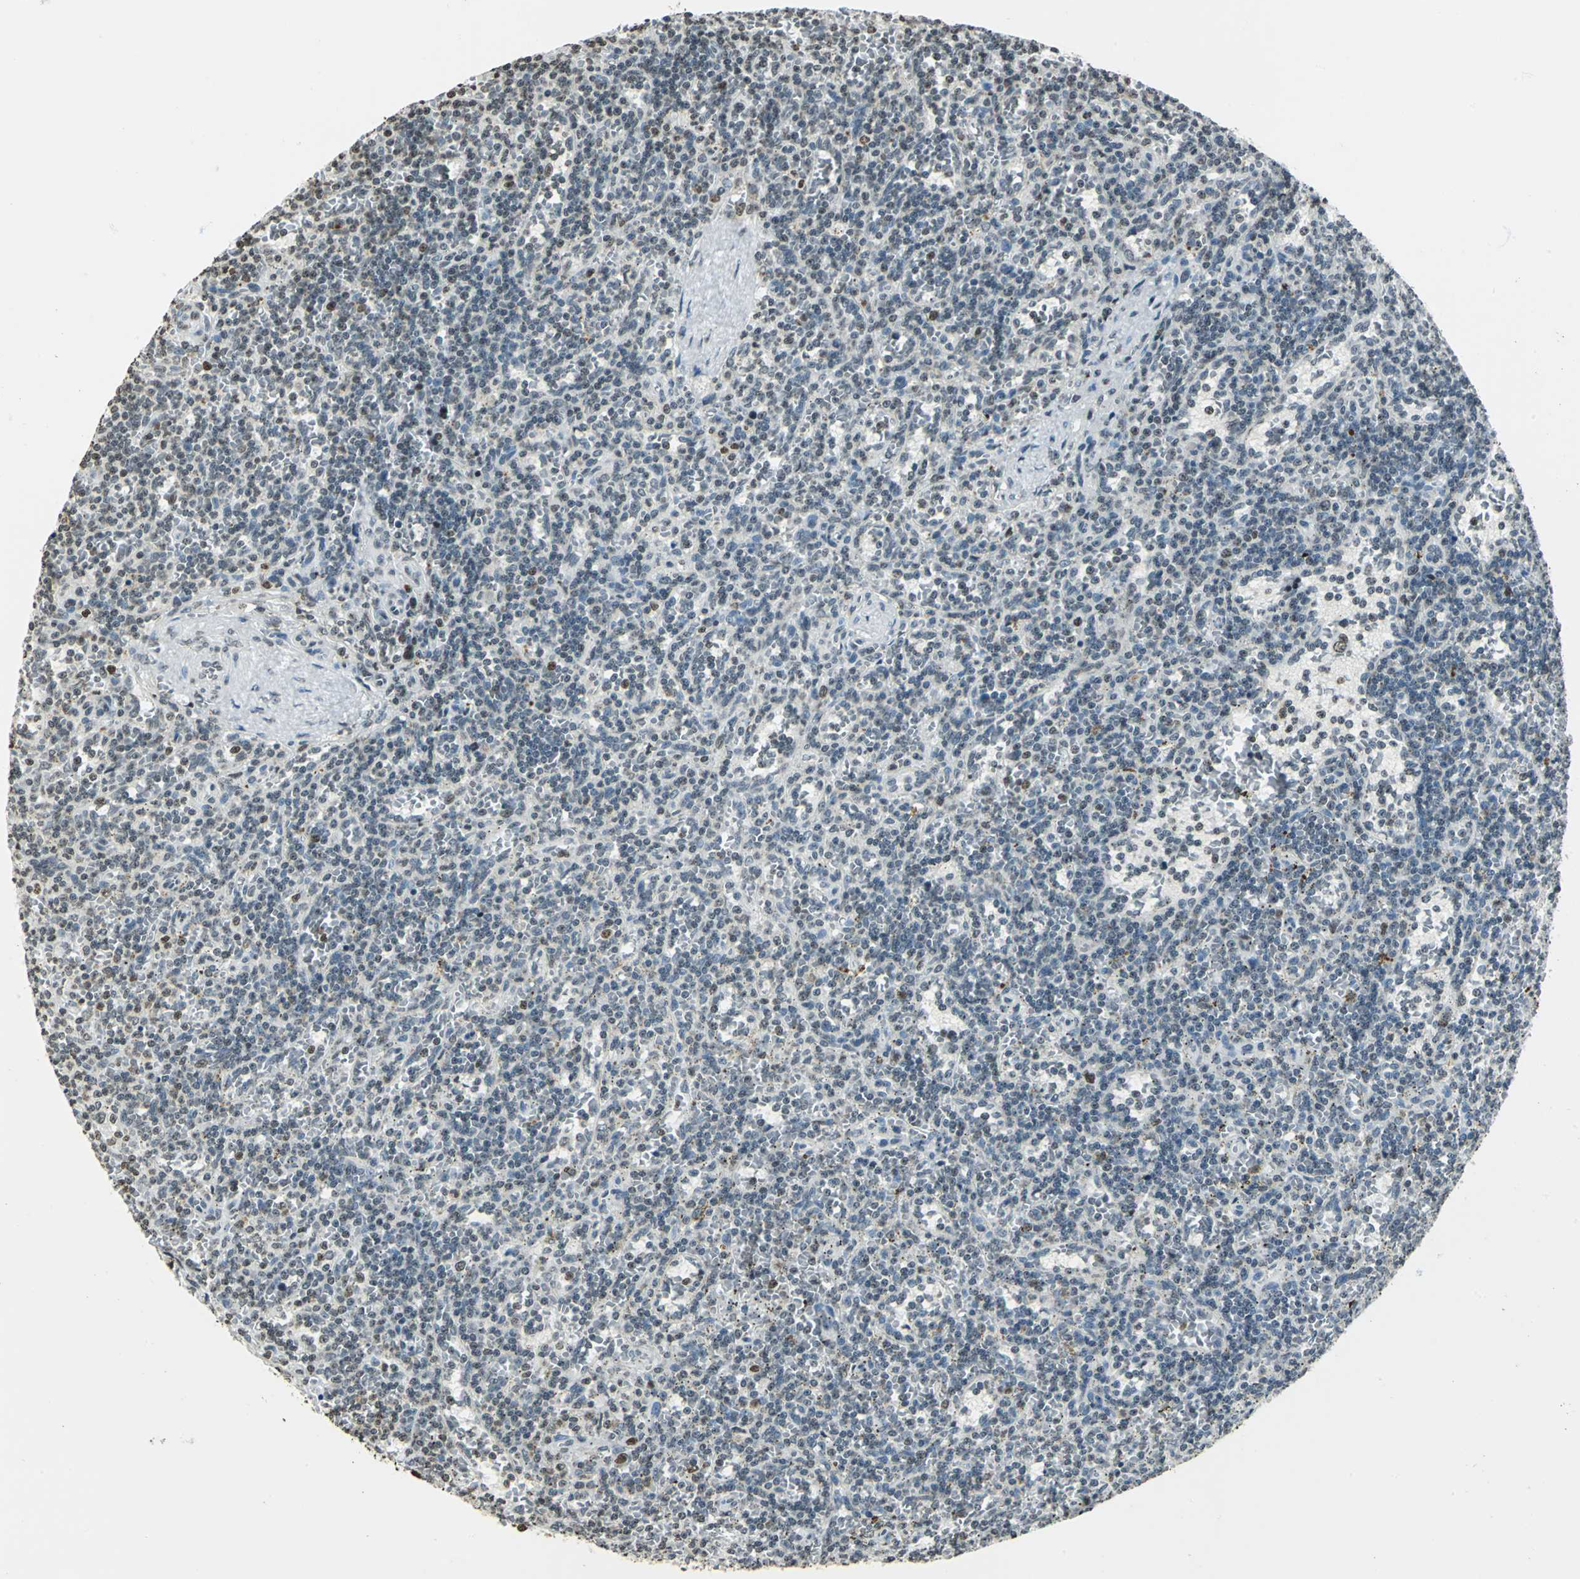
{"staining": {"intensity": "moderate", "quantity": "<25%", "location": "nuclear"}, "tissue": "lymphoma", "cell_type": "Tumor cells", "image_type": "cancer", "snomed": [{"axis": "morphology", "description": "Malignant lymphoma, non-Hodgkin's type, Low grade"}, {"axis": "topography", "description": "Spleen"}], "caption": "The micrograph displays a brown stain indicating the presence of a protein in the nuclear of tumor cells in low-grade malignant lymphoma, non-Hodgkin's type. (brown staining indicates protein expression, while blue staining denotes nuclei).", "gene": "MCM4", "patient": {"sex": "male", "age": 73}}